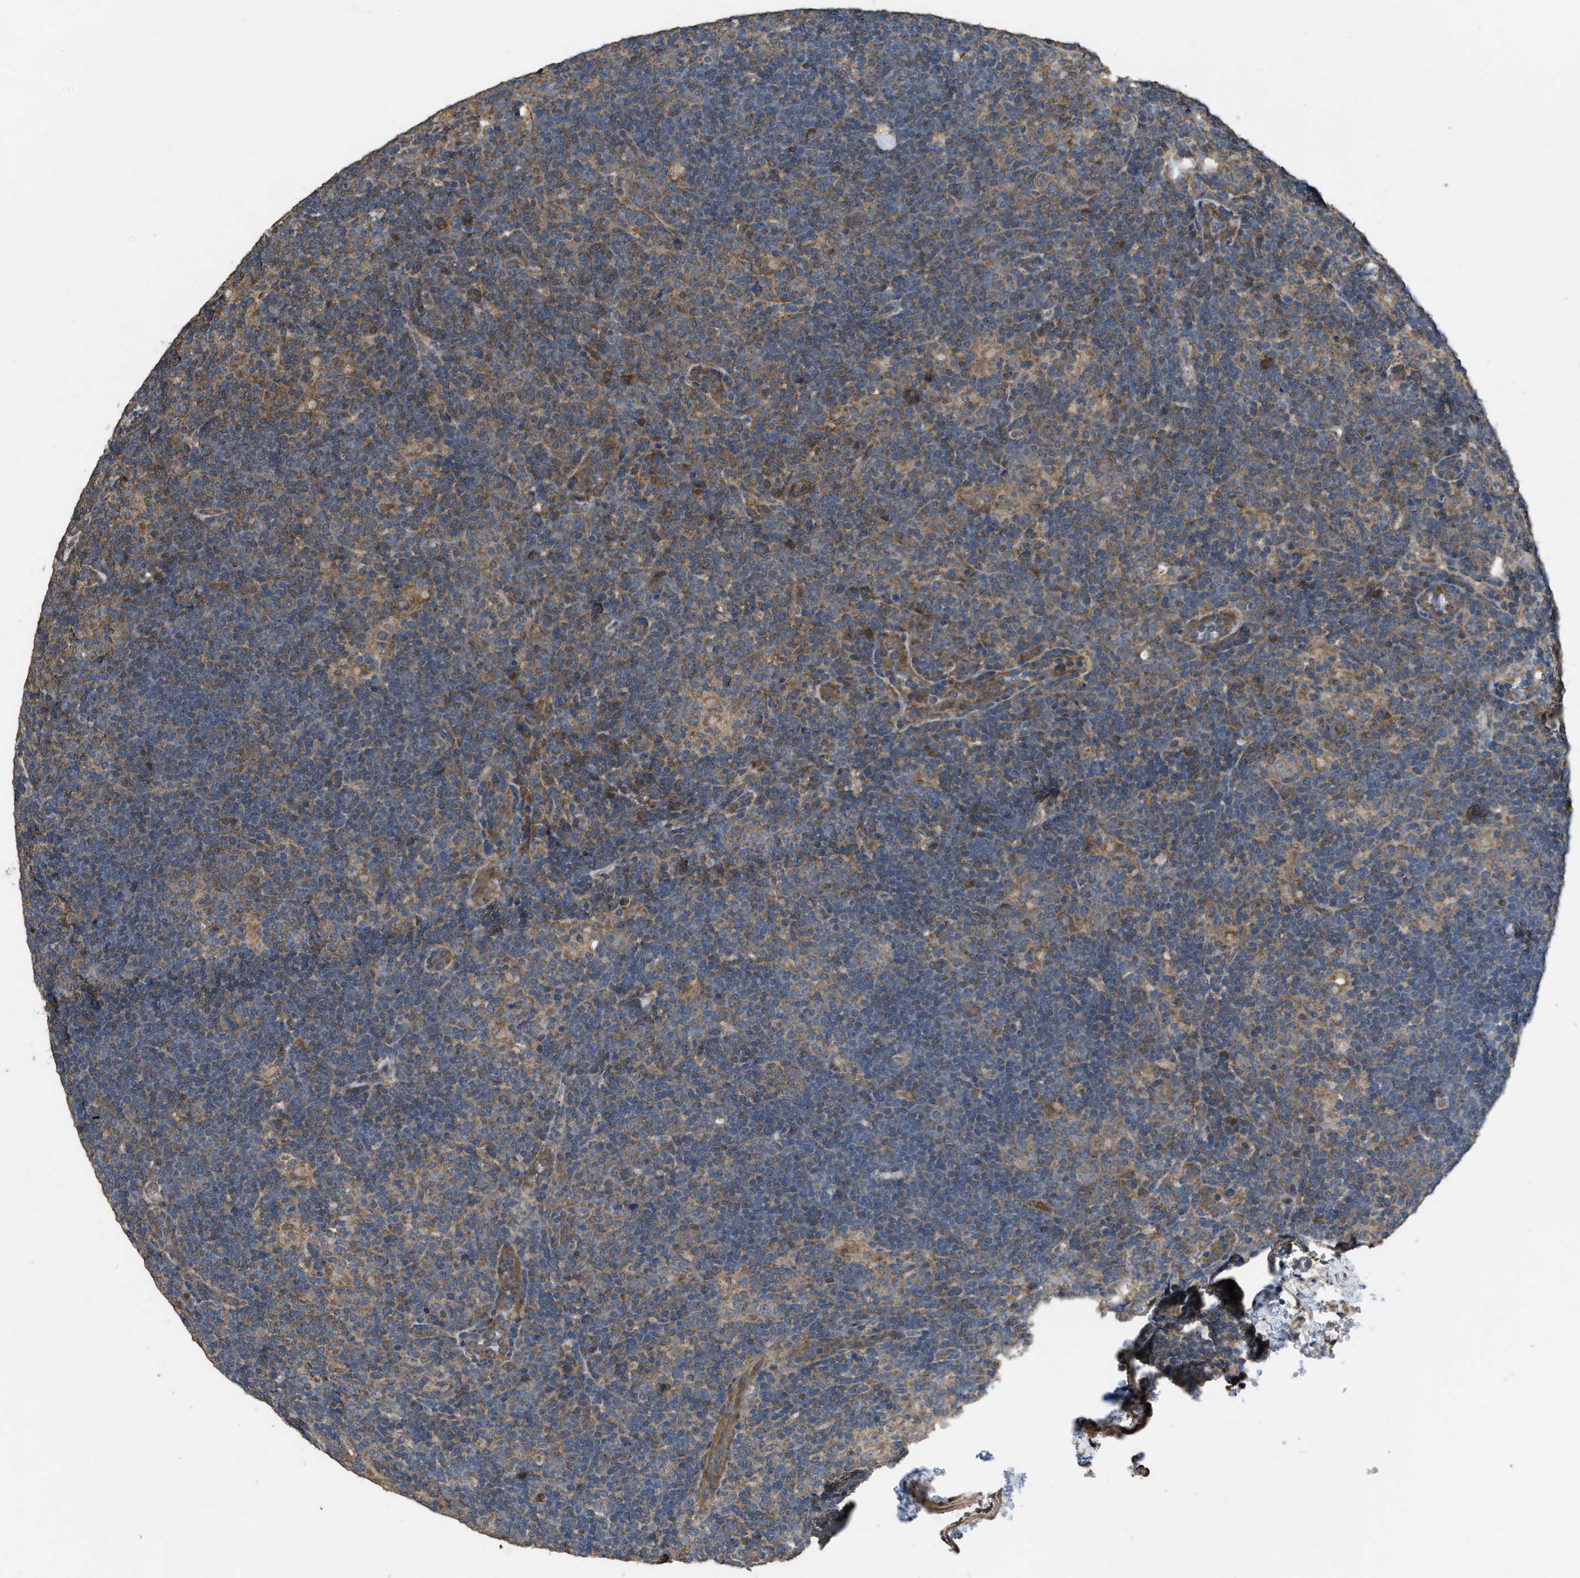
{"staining": {"intensity": "moderate", "quantity": ">75%", "location": "cytoplasmic/membranous"}, "tissue": "lymphoma", "cell_type": "Tumor cells", "image_type": "cancer", "snomed": [{"axis": "morphology", "description": "Hodgkin's disease, NOS"}, {"axis": "topography", "description": "Lymph node"}], "caption": "Lymphoma stained with DAB IHC shows medium levels of moderate cytoplasmic/membranous expression in approximately >75% of tumor cells.", "gene": "ARL6", "patient": {"sex": "female", "age": 57}}